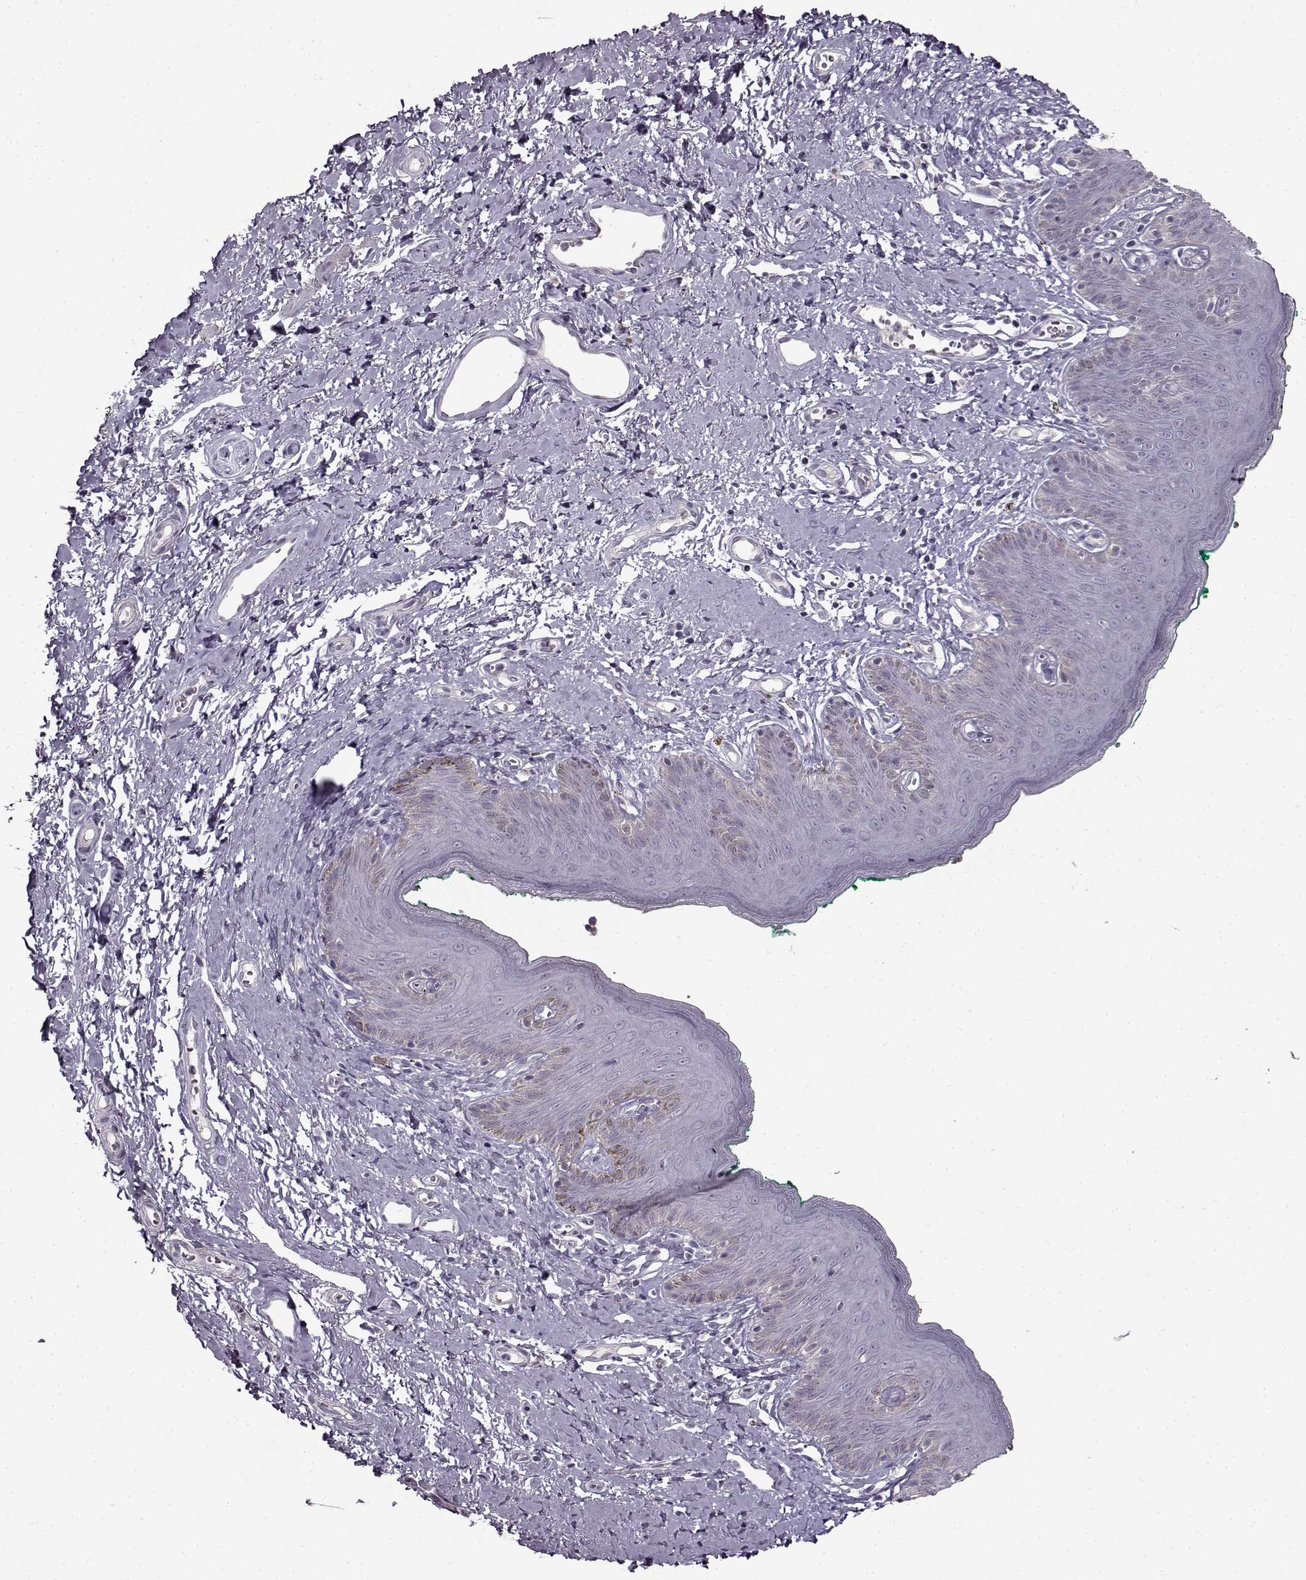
{"staining": {"intensity": "negative", "quantity": "none", "location": "none"}, "tissue": "skin", "cell_type": "Epidermal cells", "image_type": "normal", "snomed": [{"axis": "morphology", "description": "Normal tissue, NOS"}, {"axis": "topography", "description": "Vulva"}], "caption": "Protein analysis of unremarkable skin displays no significant expression in epidermal cells. (Brightfield microscopy of DAB (3,3'-diaminobenzidine) immunohistochemistry at high magnification).", "gene": "FSHB", "patient": {"sex": "female", "age": 66}}